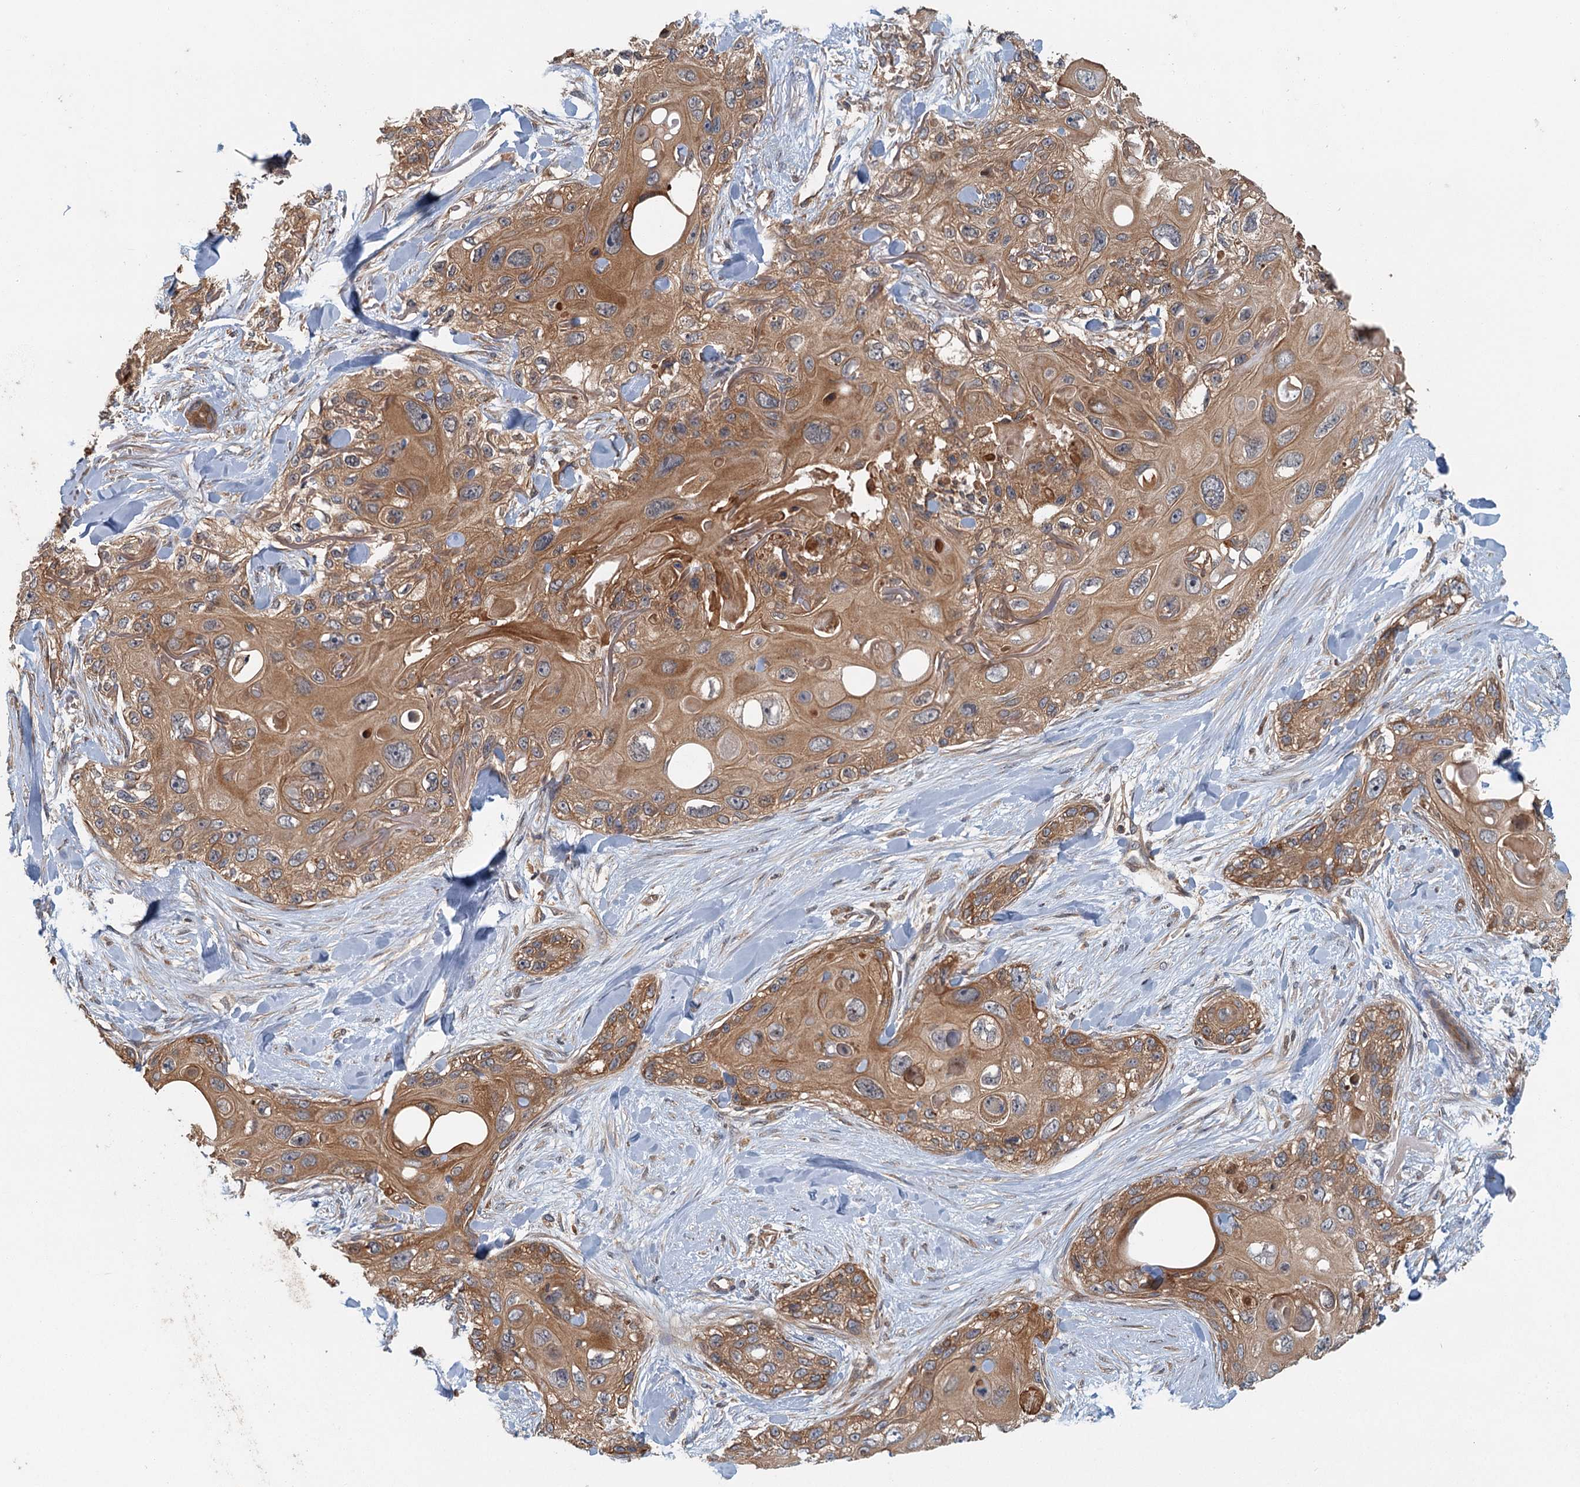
{"staining": {"intensity": "moderate", "quantity": ">75%", "location": "cytoplasmic/membranous"}, "tissue": "skin cancer", "cell_type": "Tumor cells", "image_type": "cancer", "snomed": [{"axis": "morphology", "description": "Normal tissue, NOS"}, {"axis": "morphology", "description": "Squamous cell carcinoma, NOS"}, {"axis": "topography", "description": "Skin"}], "caption": "Immunohistochemical staining of squamous cell carcinoma (skin) shows medium levels of moderate cytoplasmic/membranous positivity in about >75% of tumor cells.", "gene": "ZNF527", "patient": {"sex": "male", "age": 72}}